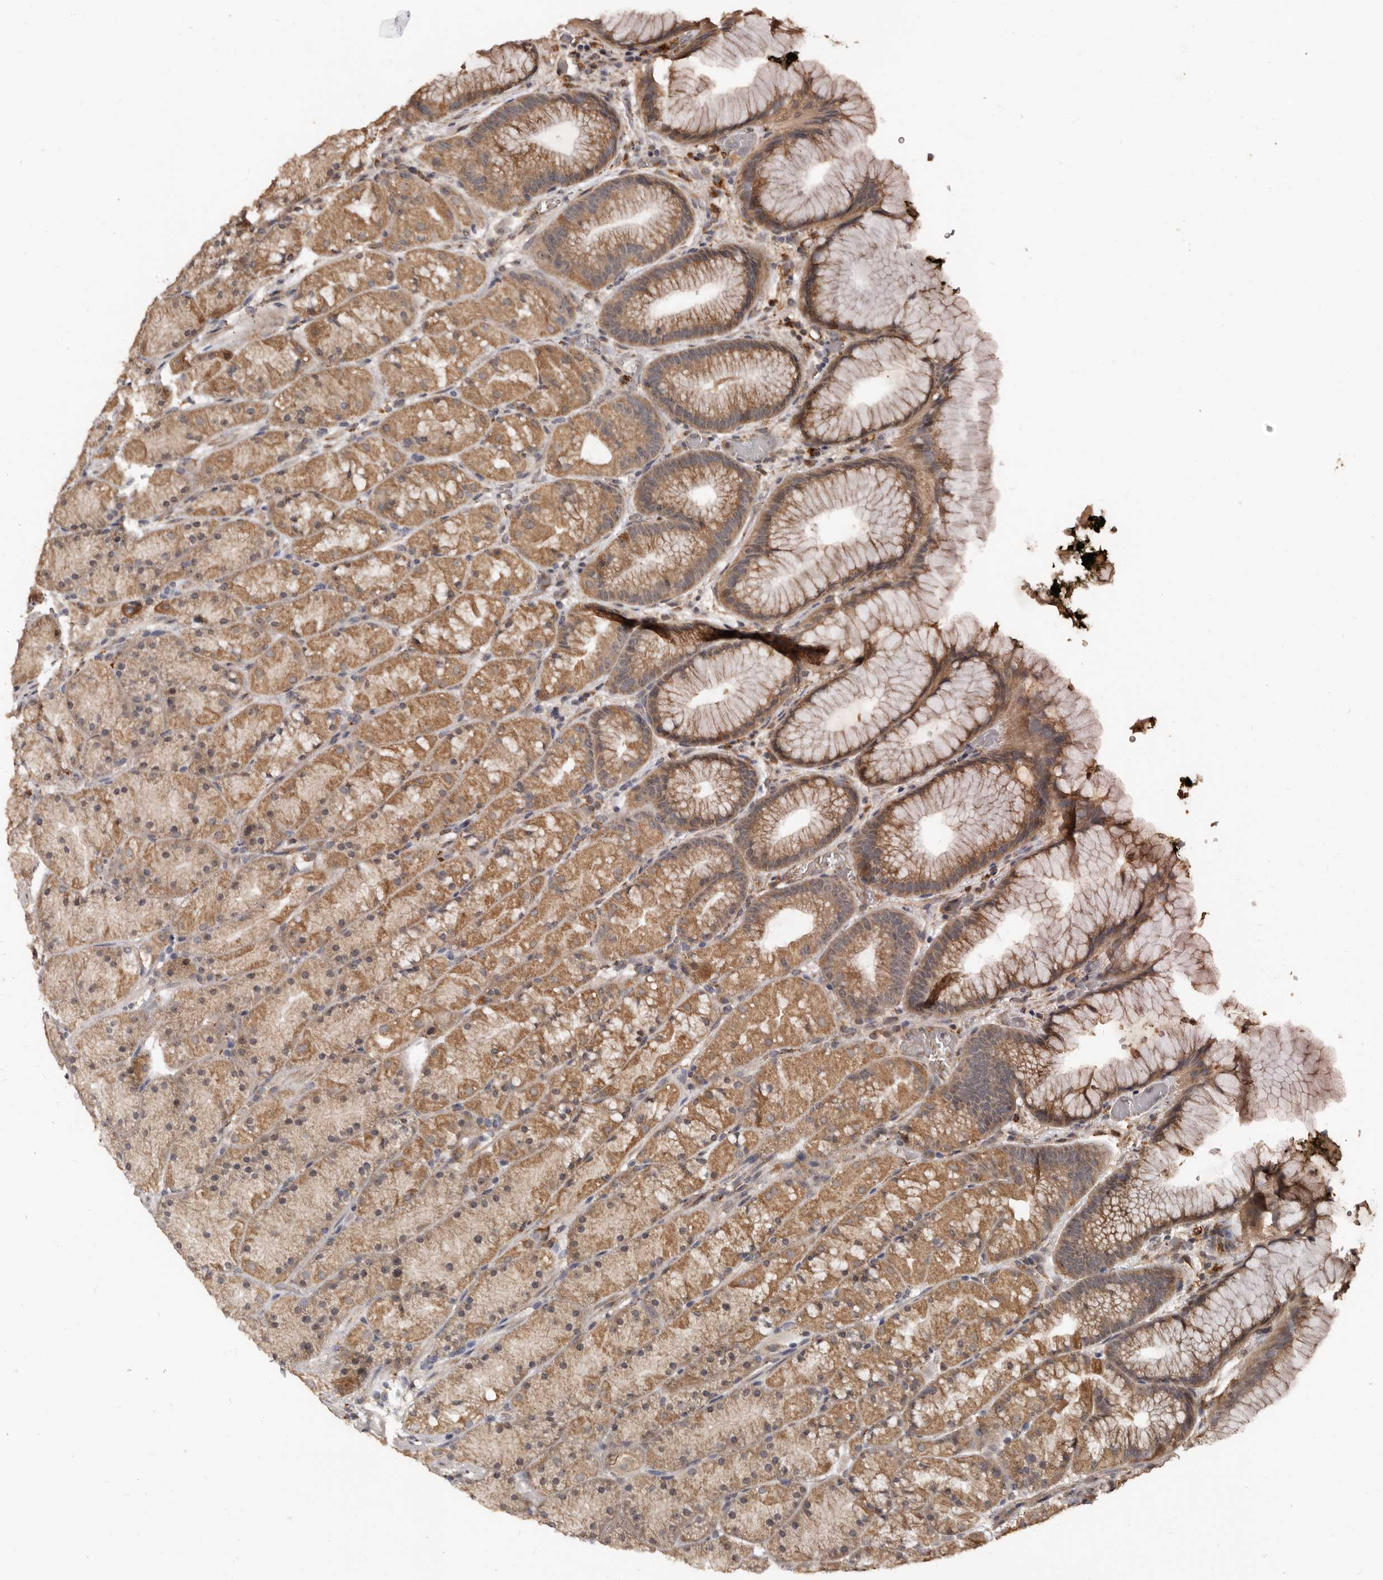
{"staining": {"intensity": "moderate", "quantity": ">75%", "location": "cytoplasmic/membranous"}, "tissue": "stomach", "cell_type": "Glandular cells", "image_type": "normal", "snomed": [{"axis": "morphology", "description": "Normal tissue, NOS"}, {"axis": "topography", "description": "Stomach, upper"}, {"axis": "topography", "description": "Stomach"}], "caption": "Protein expression analysis of normal stomach shows moderate cytoplasmic/membranous staining in approximately >75% of glandular cells.", "gene": "AKAP7", "patient": {"sex": "male", "age": 48}}